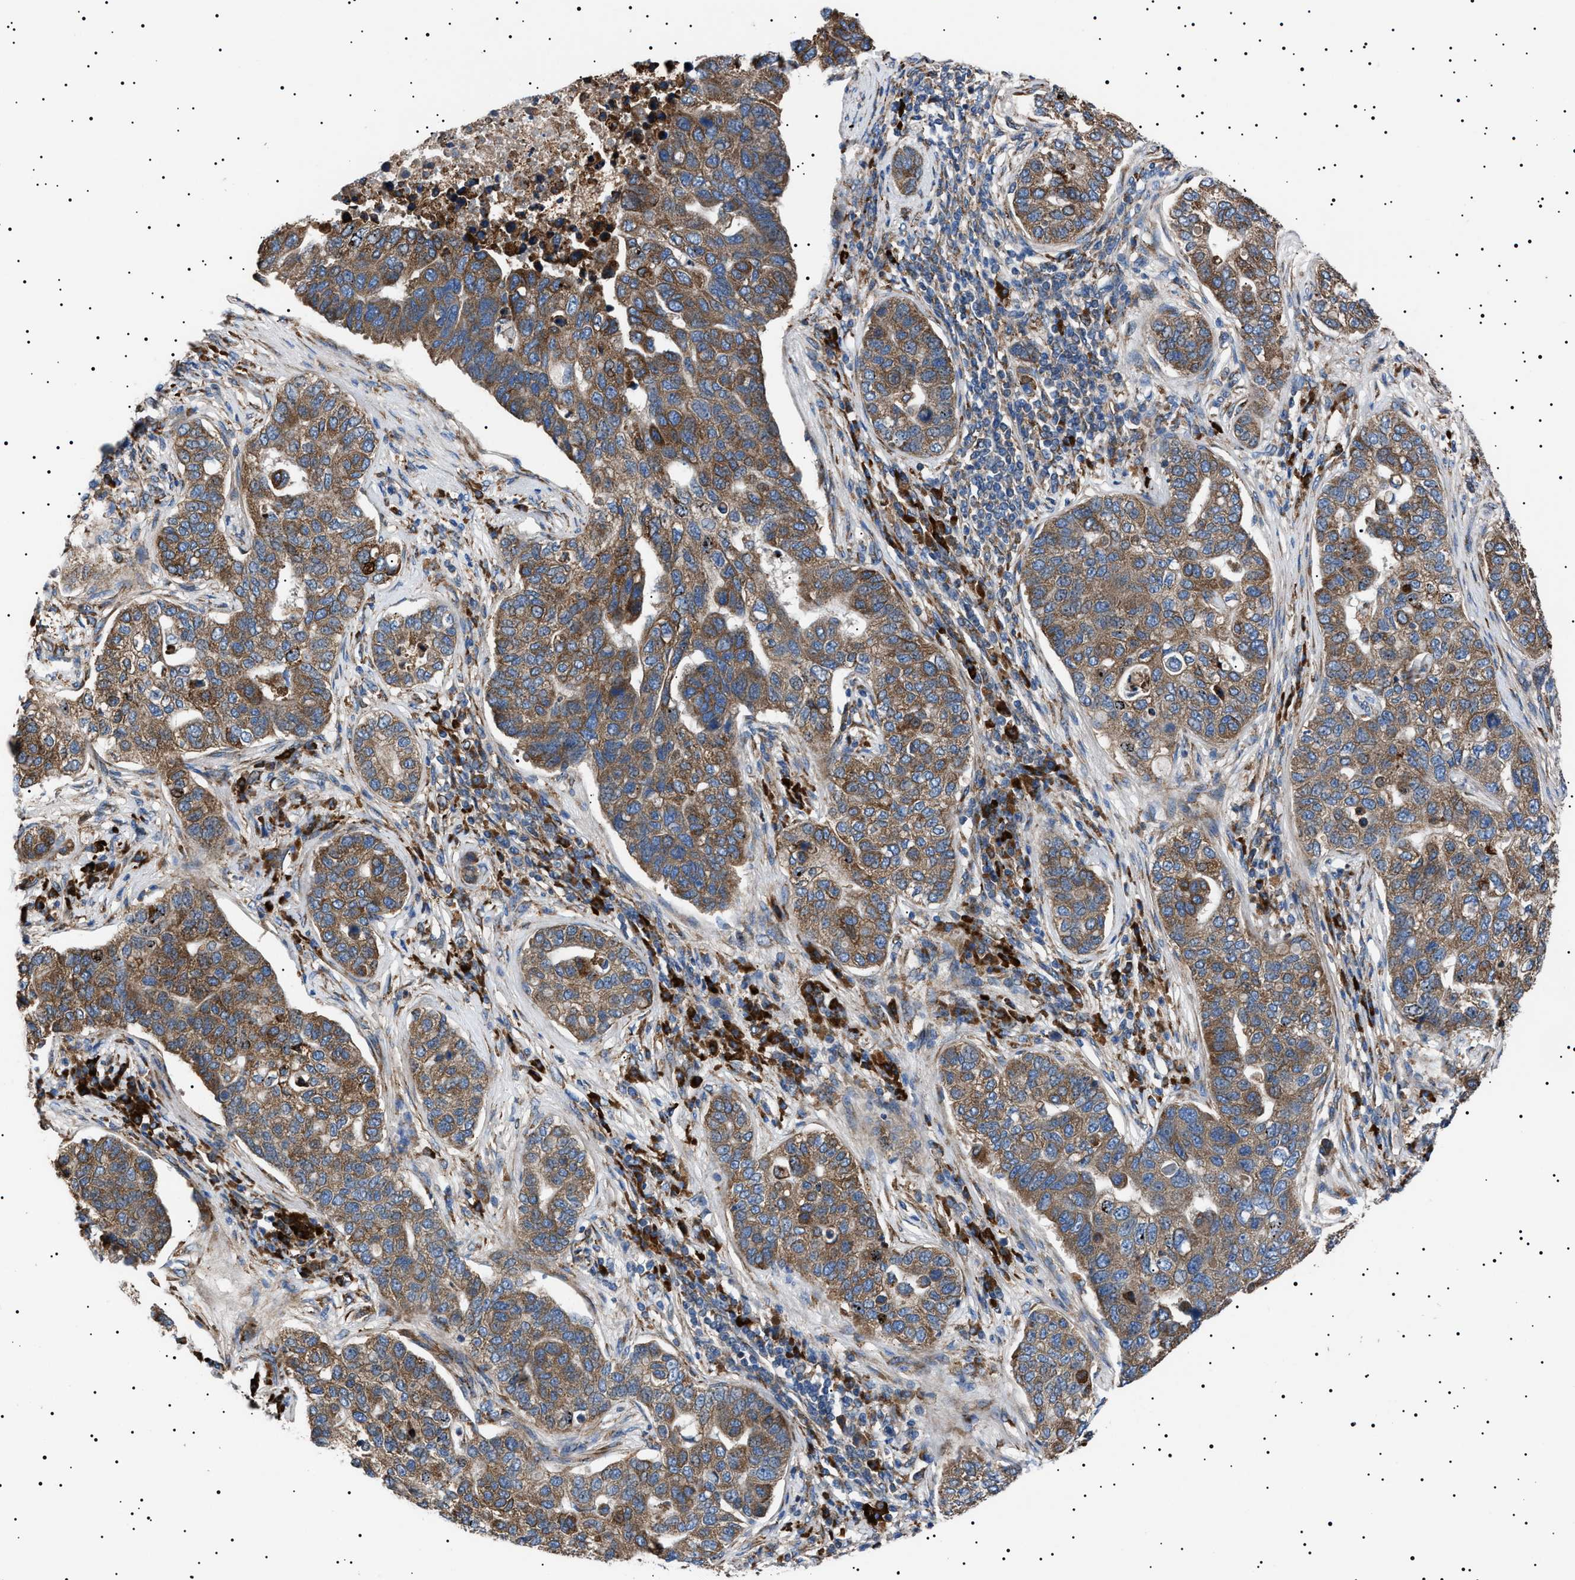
{"staining": {"intensity": "moderate", "quantity": ">75%", "location": "cytoplasmic/membranous"}, "tissue": "pancreatic cancer", "cell_type": "Tumor cells", "image_type": "cancer", "snomed": [{"axis": "morphology", "description": "Adenocarcinoma, NOS"}, {"axis": "topography", "description": "Pancreas"}], "caption": "Protein analysis of pancreatic adenocarcinoma tissue shows moderate cytoplasmic/membranous staining in about >75% of tumor cells. The protein is shown in brown color, while the nuclei are stained blue.", "gene": "TOP1MT", "patient": {"sex": "female", "age": 61}}